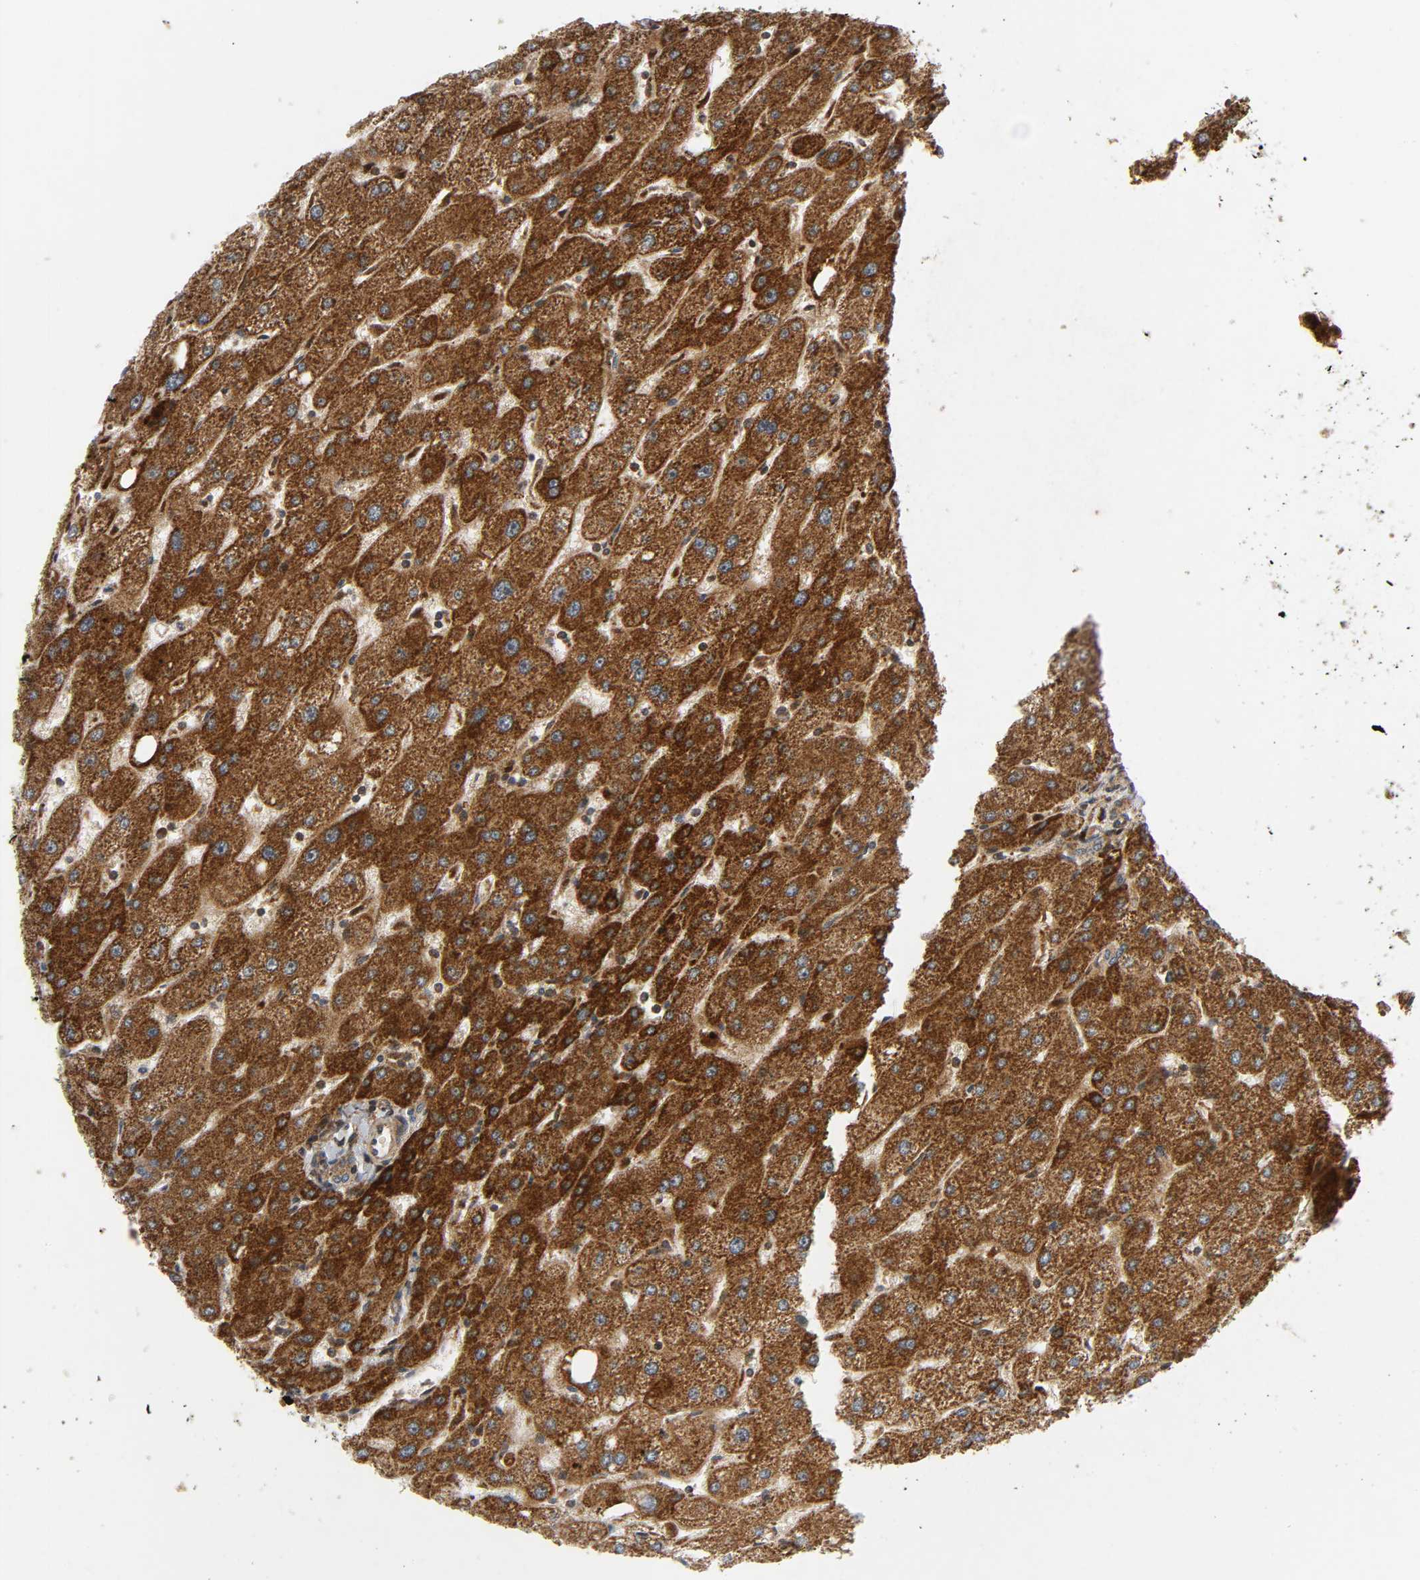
{"staining": {"intensity": "moderate", "quantity": ">75%", "location": "cytoplasmic/membranous"}, "tissue": "liver", "cell_type": "Cholangiocytes", "image_type": "normal", "snomed": [{"axis": "morphology", "description": "Normal tissue, NOS"}, {"axis": "topography", "description": "Liver"}], "caption": "A micrograph of liver stained for a protein reveals moderate cytoplasmic/membranous brown staining in cholangiocytes.", "gene": "CHUK", "patient": {"sex": "male", "age": 67}}